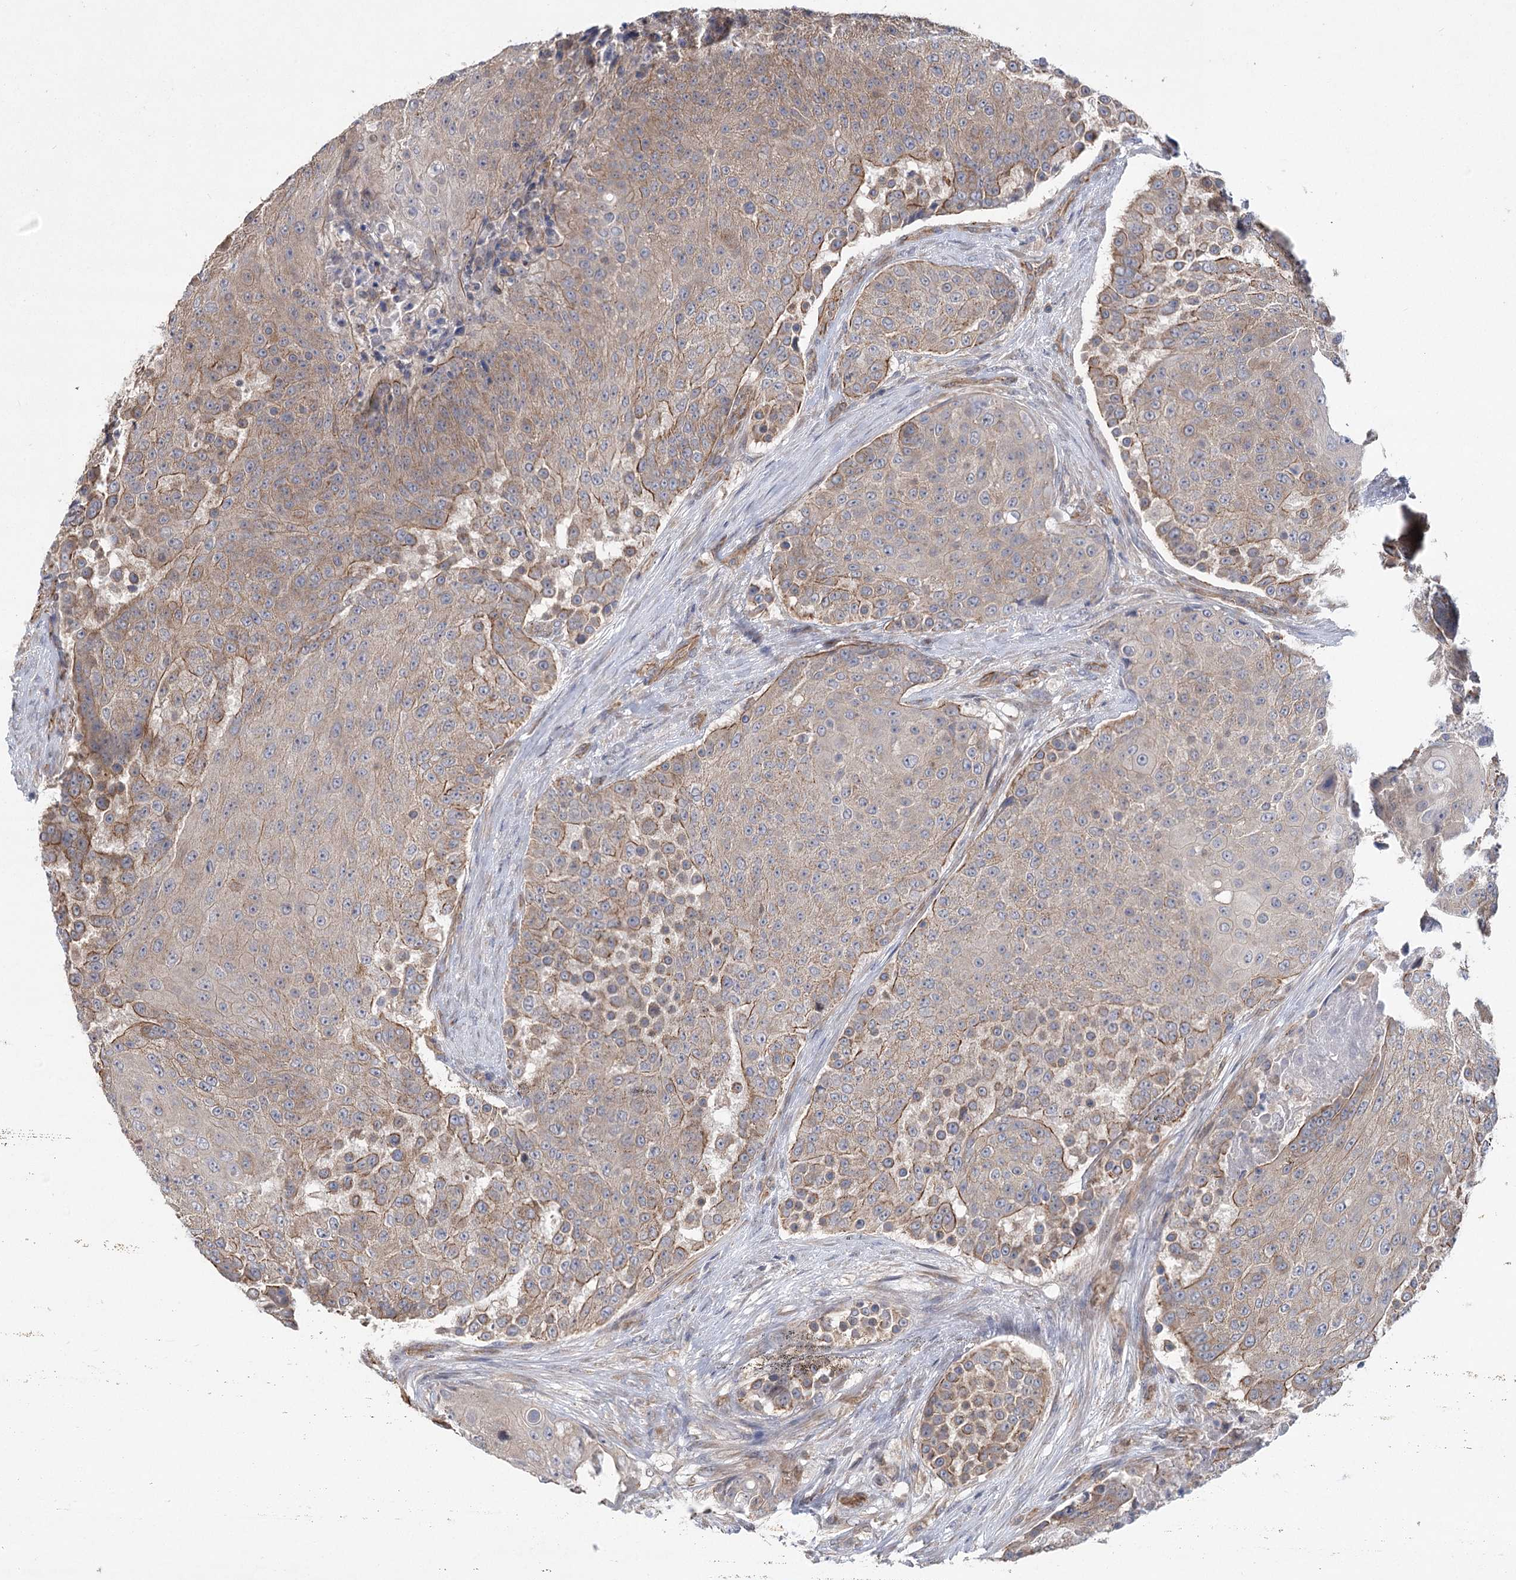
{"staining": {"intensity": "moderate", "quantity": "<25%", "location": "cytoplasmic/membranous"}, "tissue": "urothelial cancer", "cell_type": "Tumor cells", "image_type": "cancer", "snomed": [{"axis": "morphology", "description": "Urothelial carcinoma, High grade"}, {"axis": "topography", "description": "Urinary bladder"}], "caption": "Tumor cells exhibit low levels of moderate cytoplasmic/membranous staining in about <25% of cells in human urothelial cancer.", "gene": "RWDD4", "patient": {"sex": "female", "age": 63}}